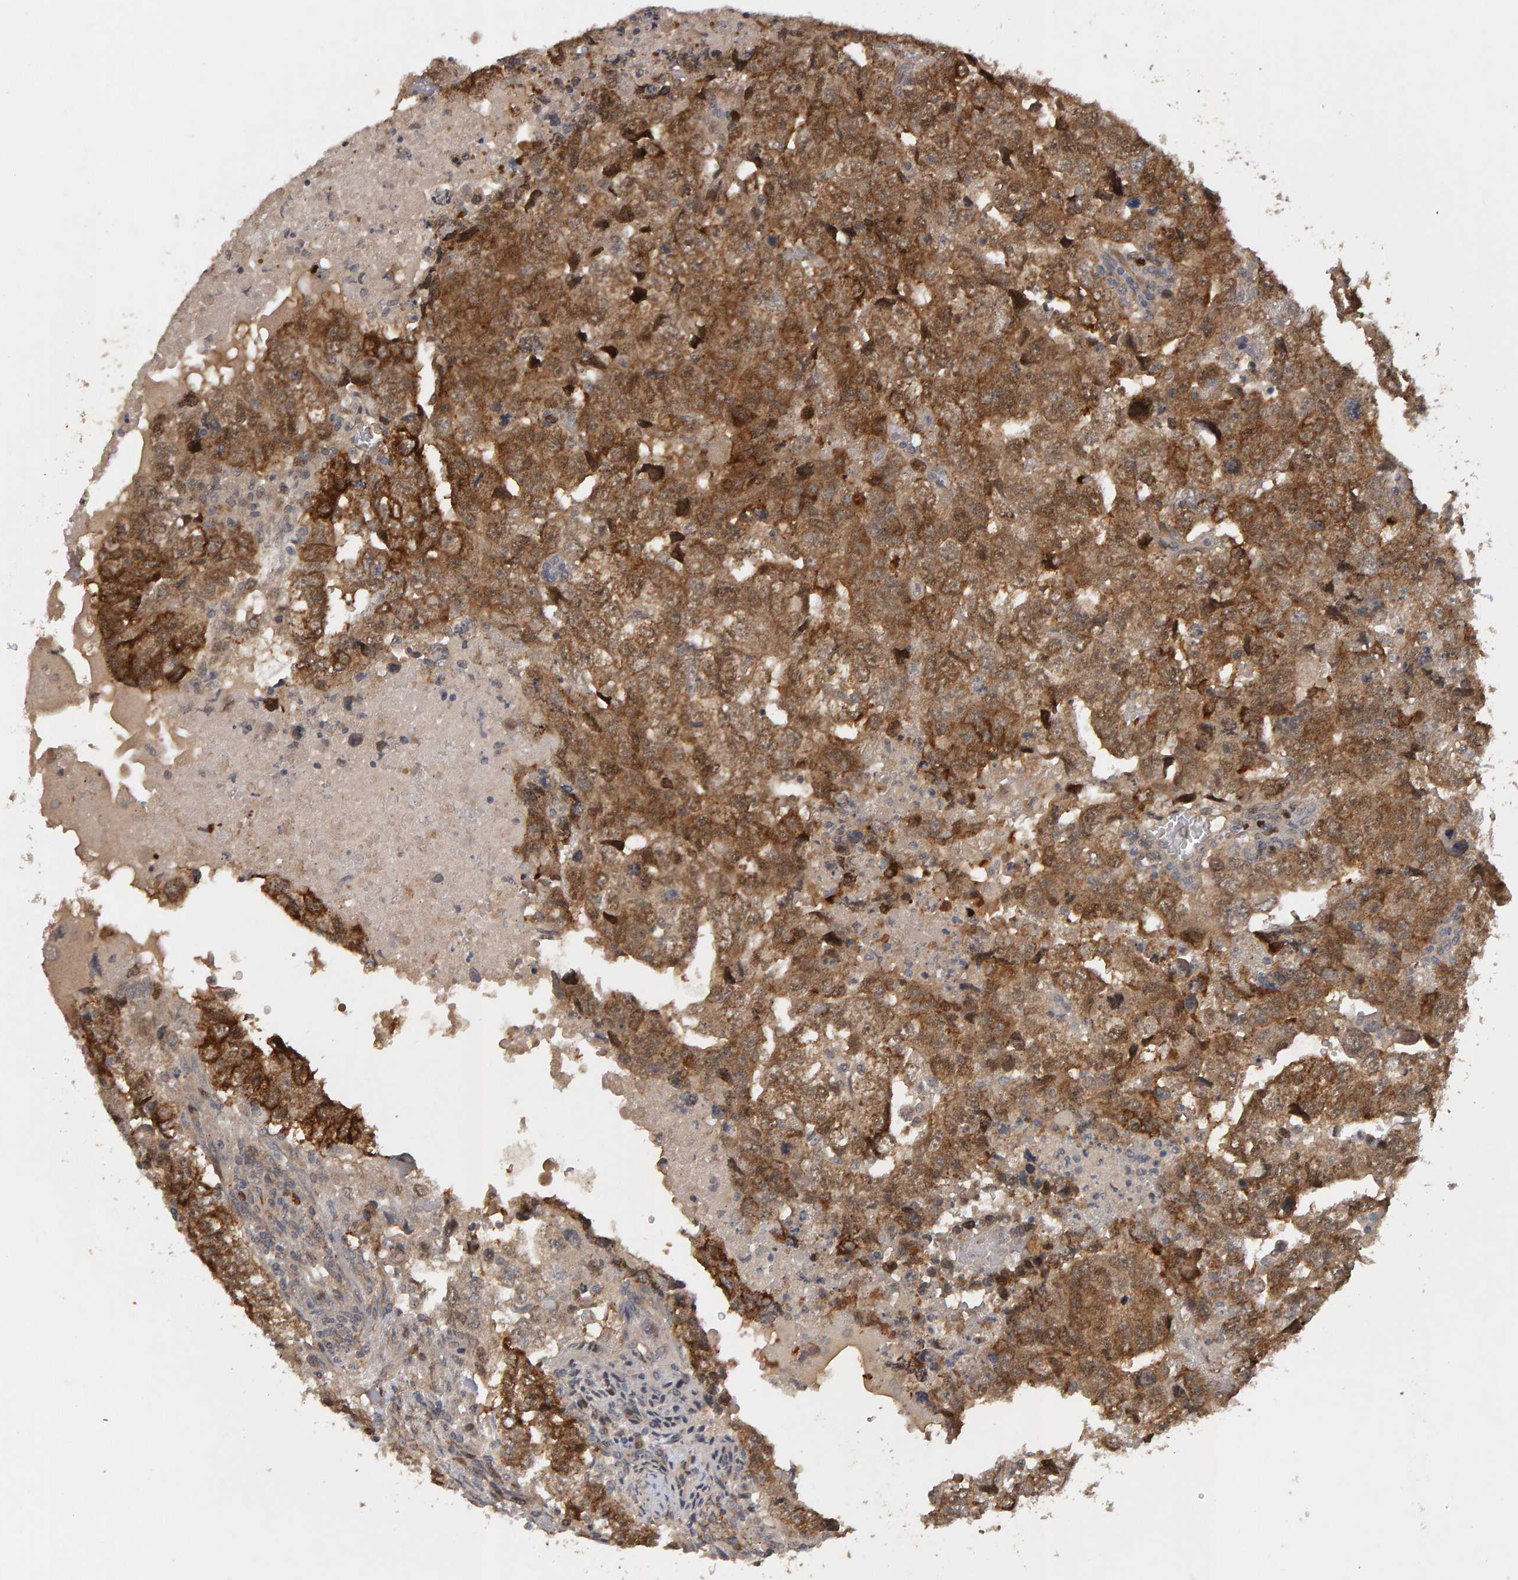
{"staining": {"intensity": "moderate", "quantity": ">75%", "location": "cytoplasmic/membranous"}, "tissue": "testis cancer", "cell_type": "Tumor cells", "image_type": "cancer", "snomed": [{"axis": "morphology", "description": "Carcinoma, Embryonal, NOS"}, {"axis": "topography", "description": "Testis"}], "caption": "This is a histology image of immunohistochemistry (IHC) staining of embryonal carcinoma (testis), which shows moderate expression in the cytoplasmic/membranous of tumor cells.", "gene": "CDCA5", "patient": {"sex": "male", "age": 36}}